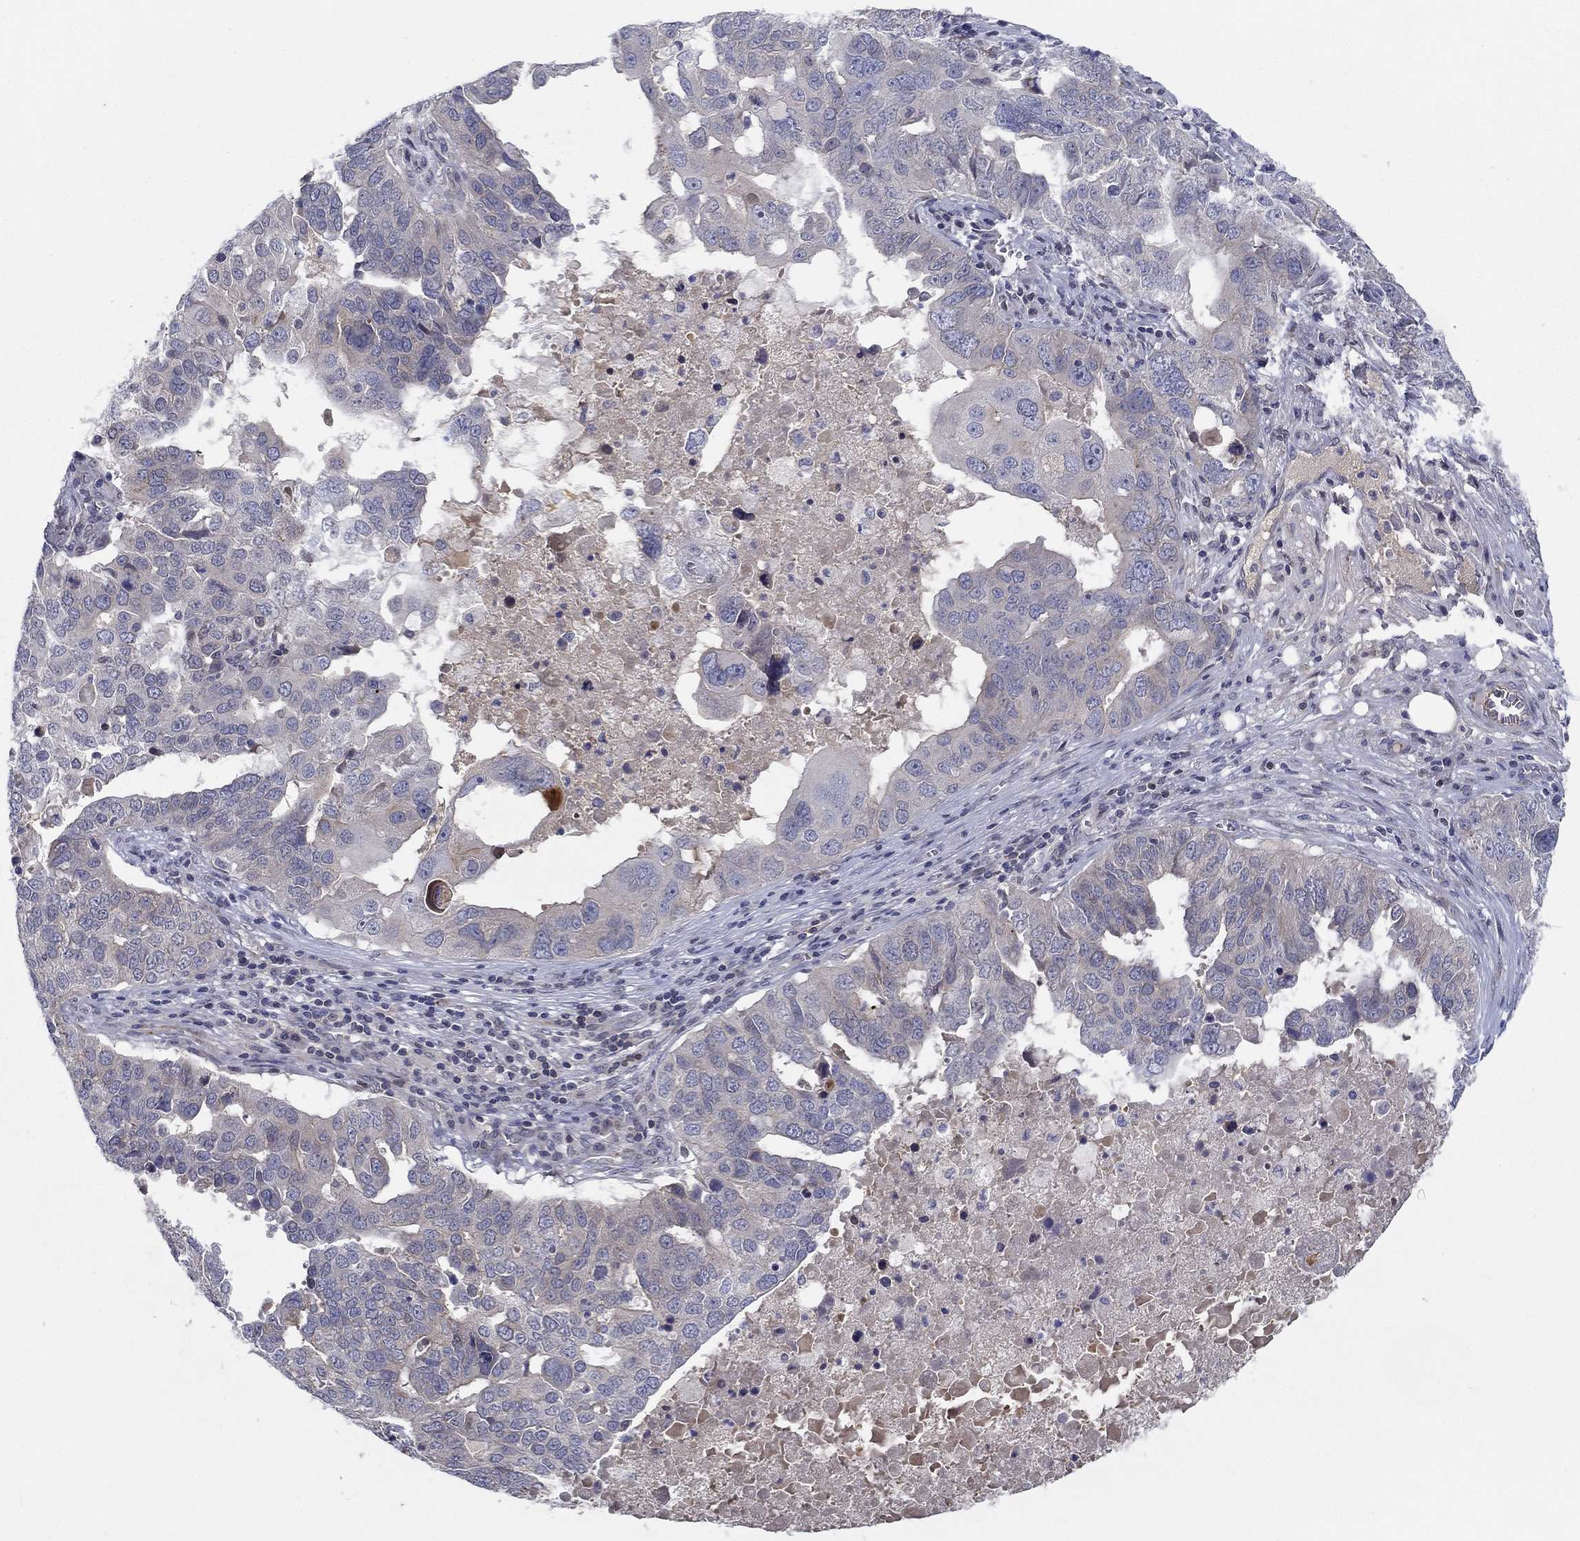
{"staining": {"intensity": "negative", "quantity": "none", "location": "none"}, "tissue": "ovarian cancer", "cell_type": "Tumor cells", "image_type": "cancer", "snomed": [{"axis": "morphology", "description": "Carcinoma, endometroid"}, {"axis": "topography", "description": "Soft tissue"}, {"axis": "topography", "description": "Ovary"}], "caption": "The image demonstrates no staining of tumor cells in ovarian cancer.", "gene": "CETN3", "patient": {"sex": "female", "age": 52}}